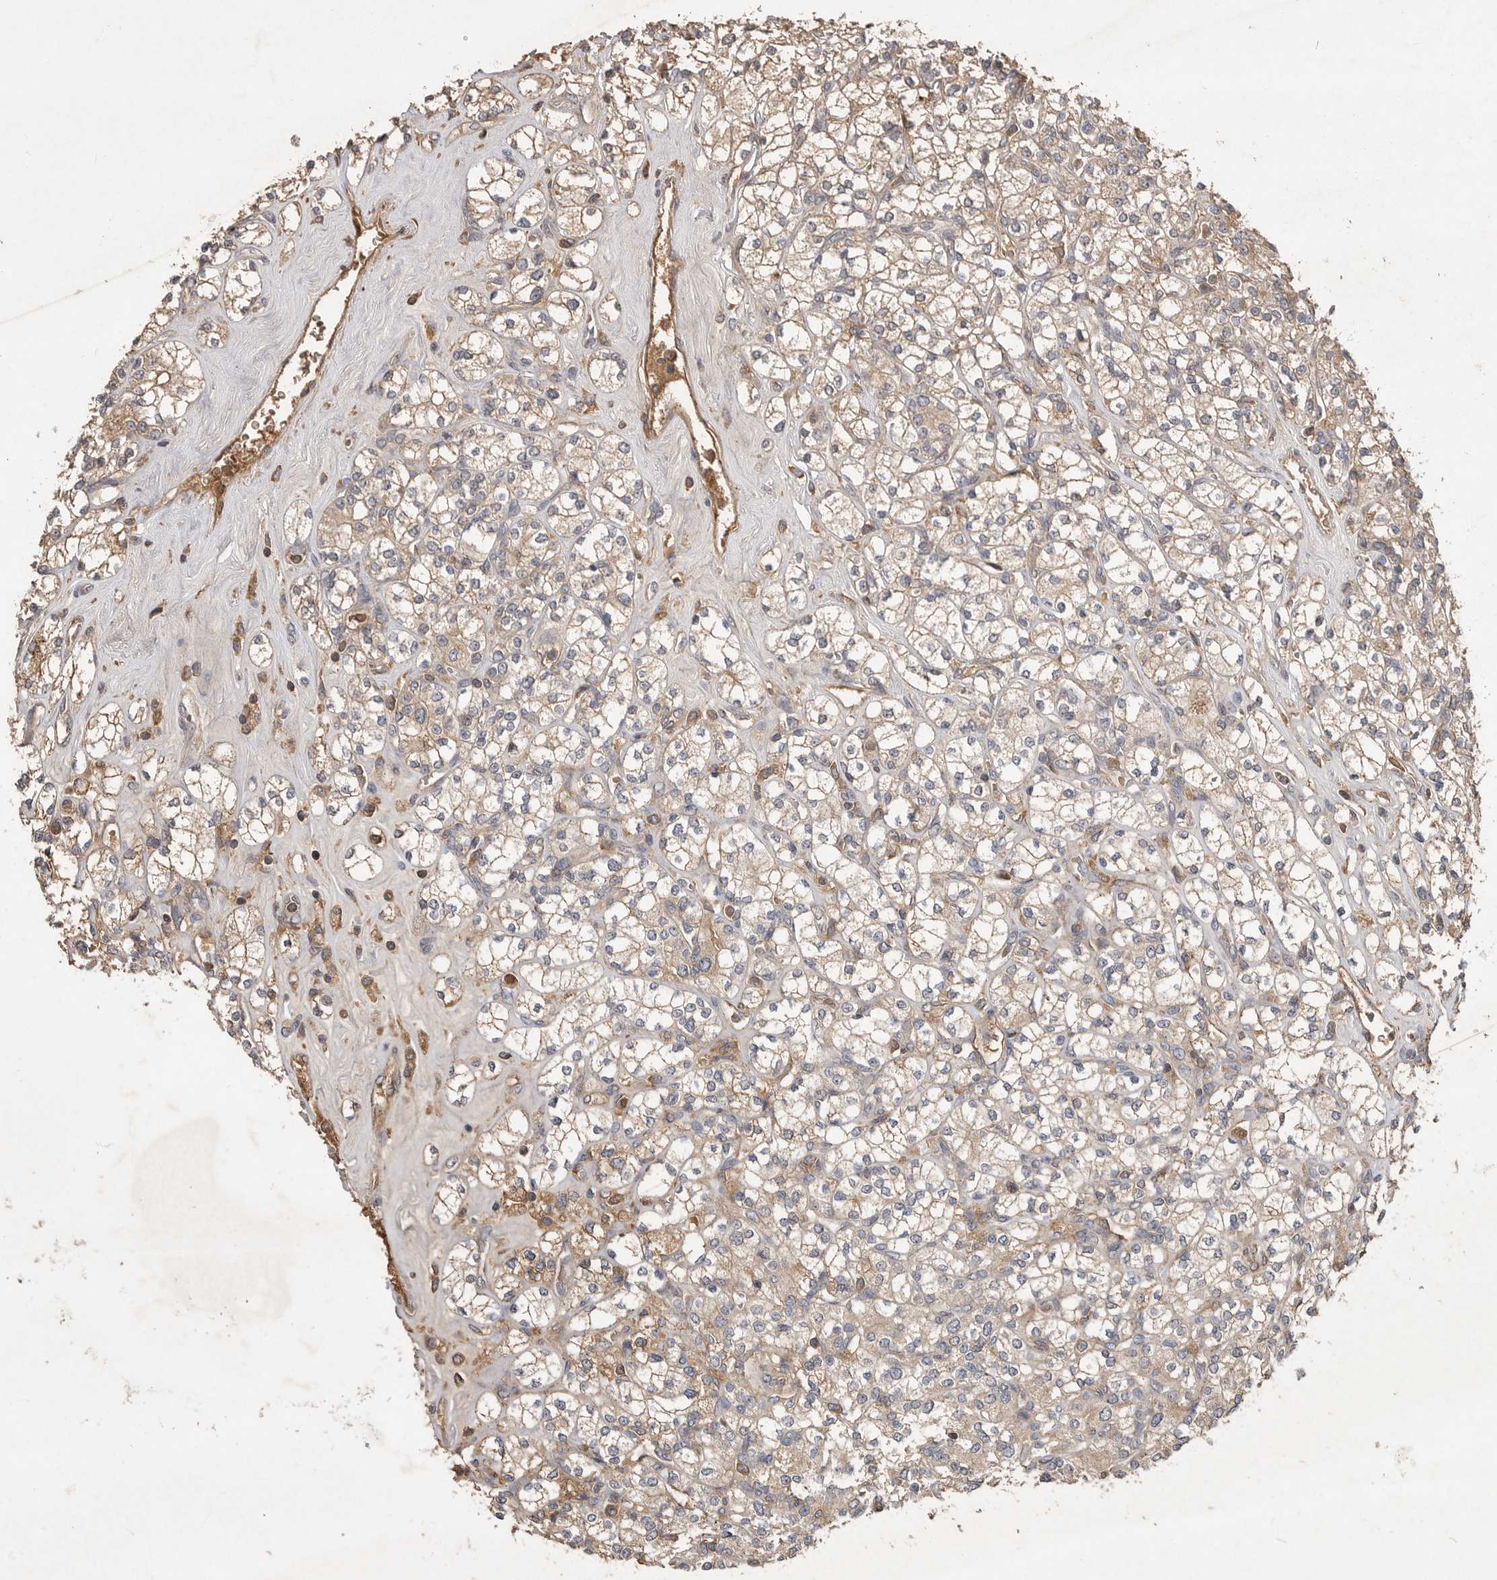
{"staining": {"intensity": "weak", "quantity": "25%-75%", "location": "cytoplasmic/membranous"}, "tissue": "renal cancer", "cell_type": "Tumor cells", "image_type": "cancer", "snomed": [{"axis": "morphology", "description": "Adenocarcinoma, NOS"}, {"axis": "topography", "description": "Kidney"}], "caption": "Adenocarcinoma (renal) tissue demonstrates weak cytoplasmic/membranous expression in approximately 25%-75% of tumor cells", "gene": "VN1R4", "patient": {"sex": "male", "age": 77}}